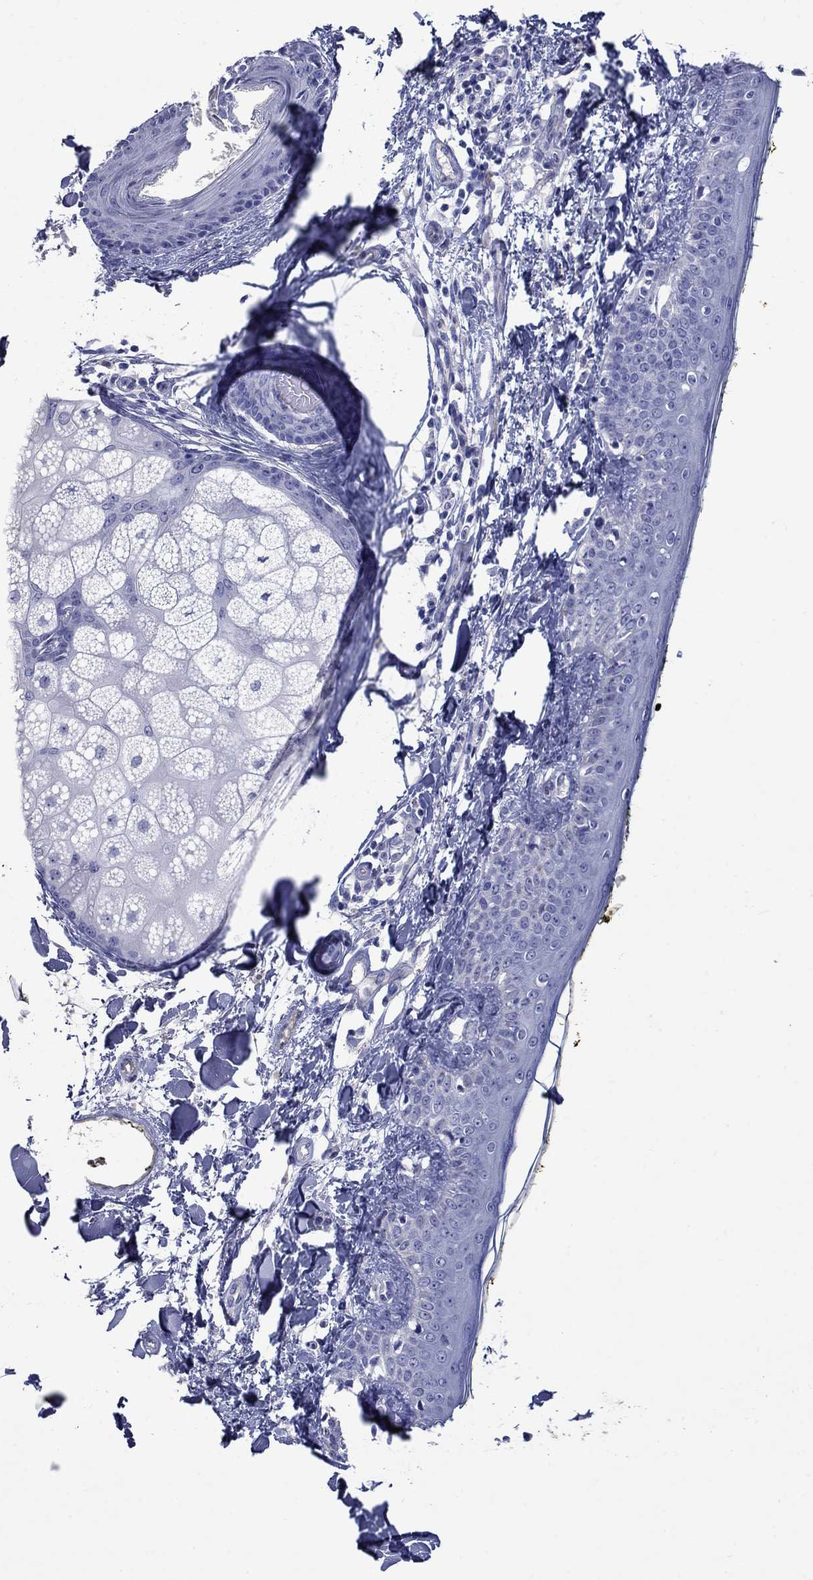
{"staining": {"intensity": "negative", "quantity": "none", "location": "none"}, "tissue": "skin", "cell_type": "Fibroblasts", "image_type": "normal", "snomed": [{"axis": "morphology", "description": "Normal tissue, NOS"}, {"axis": "topography", "description": "Skin"}], "caption": "The histopathology image reveals no significant positivity in fibroblasts of skin.", "gene": "SMCP", "patient": {"sex": "male", "age": 76}}